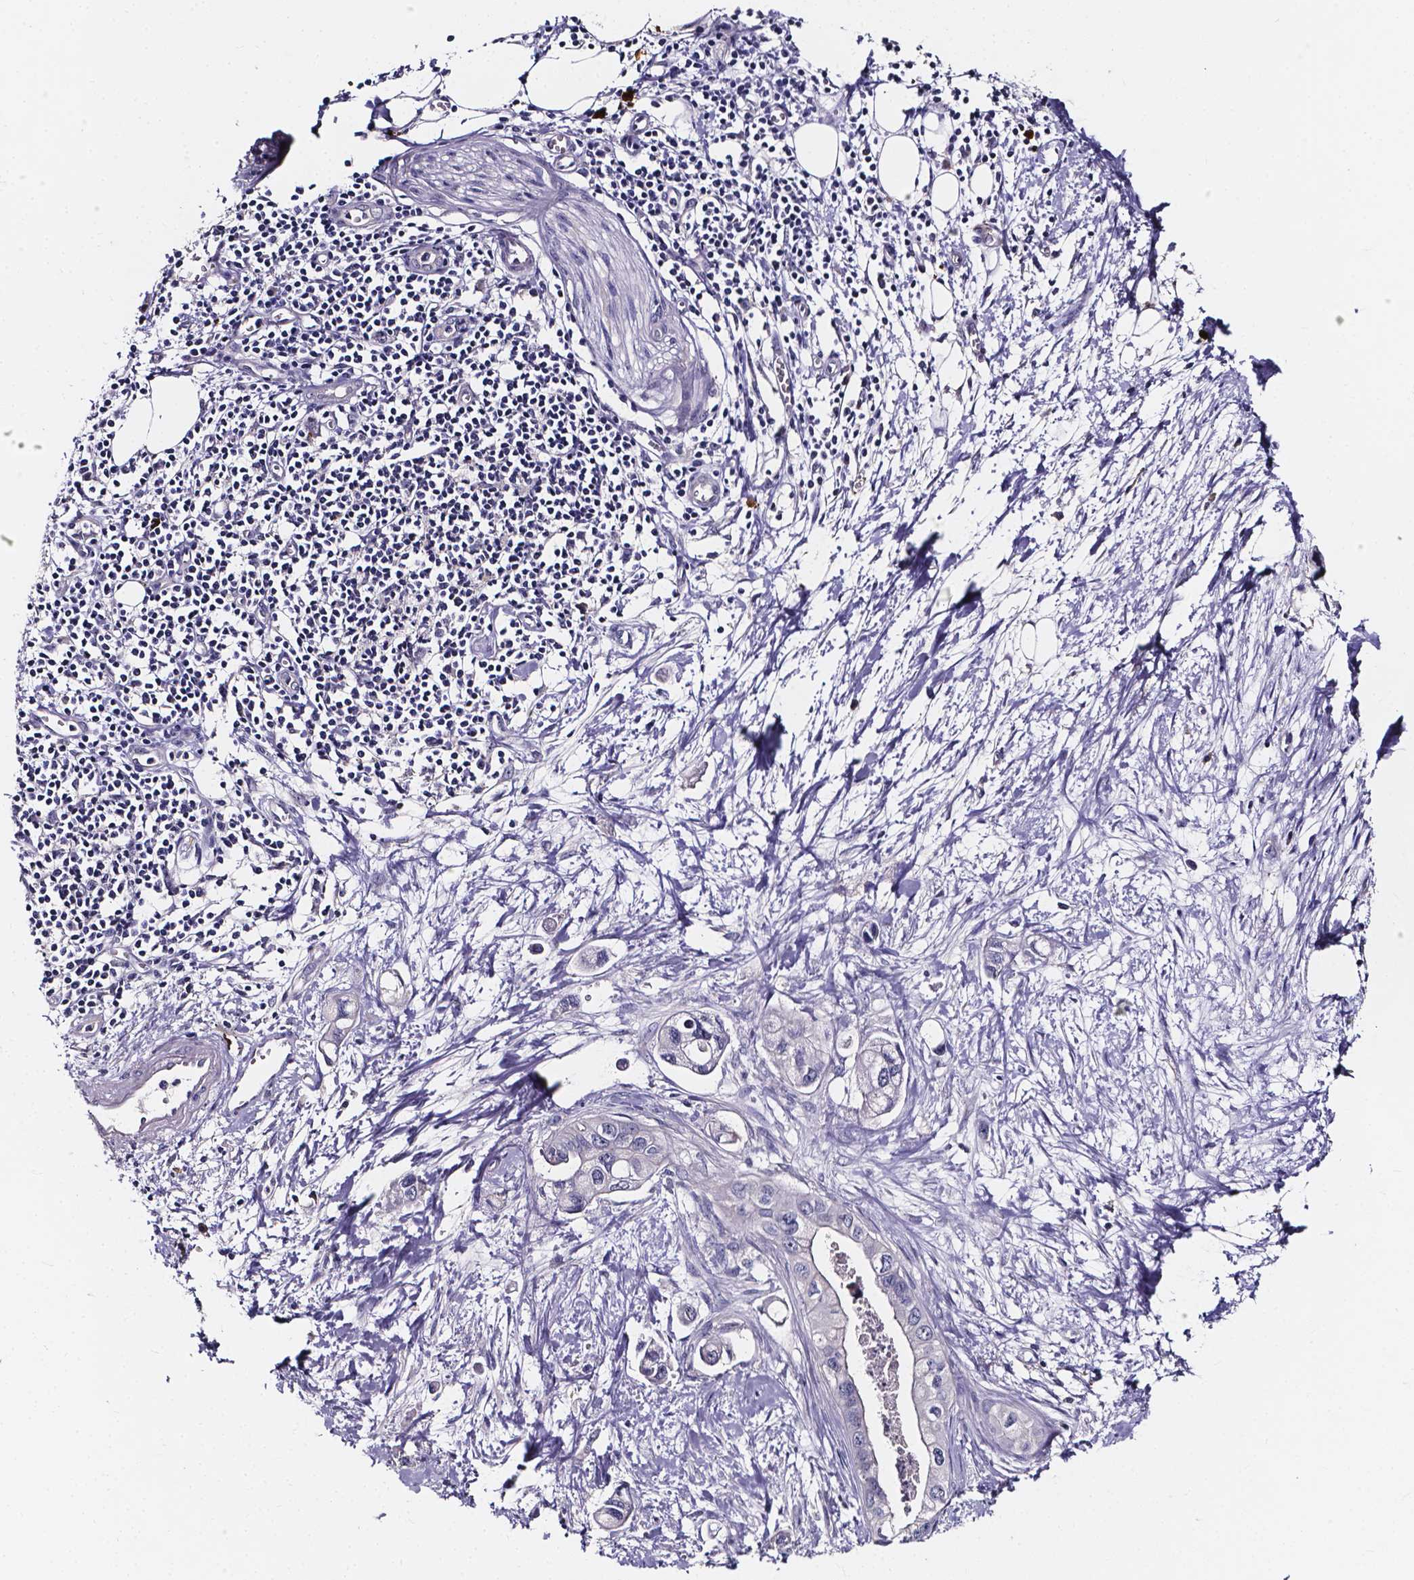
{"staining": {"intensity": "negative", "quantity": "none", "location": "none"}, "tissue": "pancreatic cancer", "cell_type": "Tumor cells", "image_type": "cancer", "snomed": [{"axis": "morphology", "description": "Adenocarcinoma, NOS"}, {"axis": "topography", "description": "Pancreas"}], "caption": "The micrograph shows no significant staining in tumor cells of pancreatic cancer.", "gene": "SPOCD1", "patient": {"sex": "male", "age": 60}}